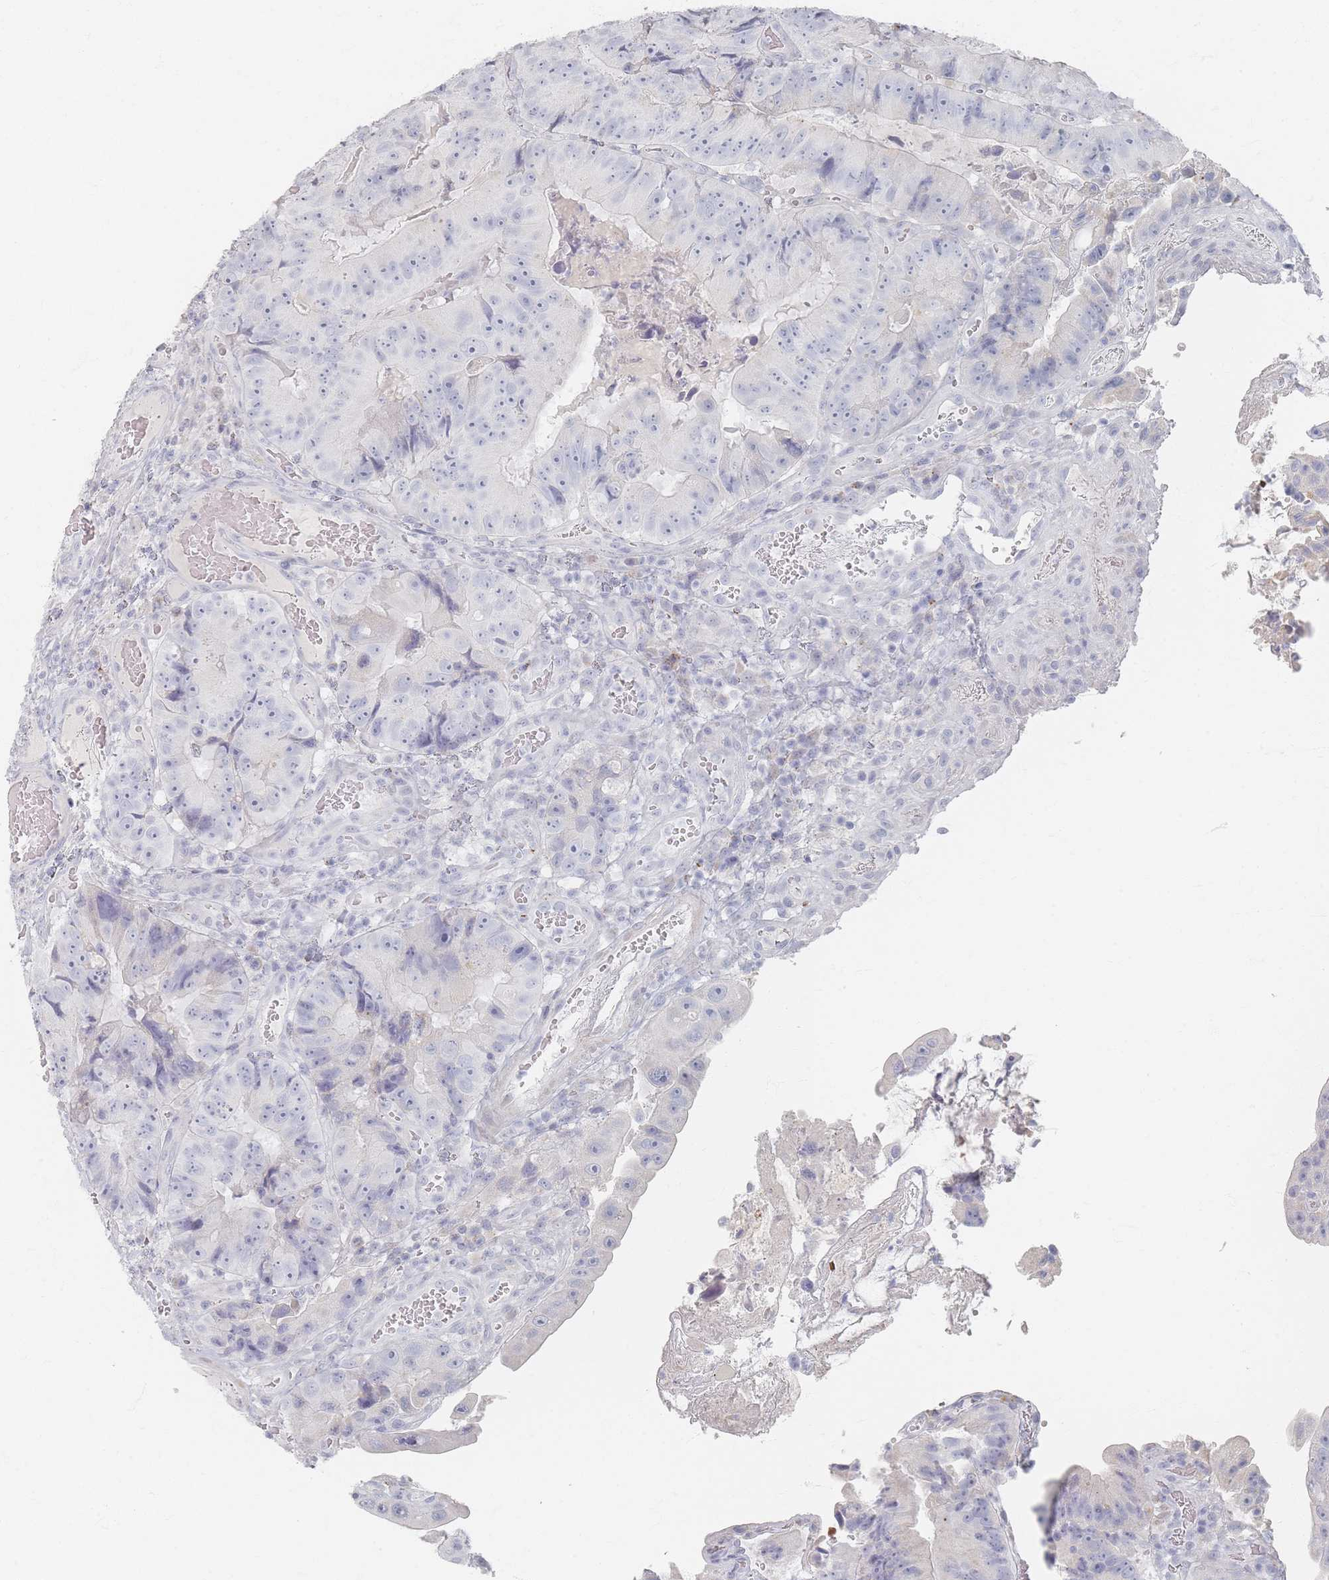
{"staining": {"intensity": "negative", "quantity": "none", "location": "none"}, "tissue": "colorectal cancer", "cell_type": "Tumor cells", "image_type": "cancer", "snomed": [{"axis": "morphology", "description": "Adenocarcinoma, NOS"}, {"axis": "topography", "description": "Colon"}], "caption": "The photomicrograph shows no staining of tumor cells in colorectal cancer (adenocarcinoma).", "gene": "SLC2A11", "patient": {"sex": "female", "age": 86}}